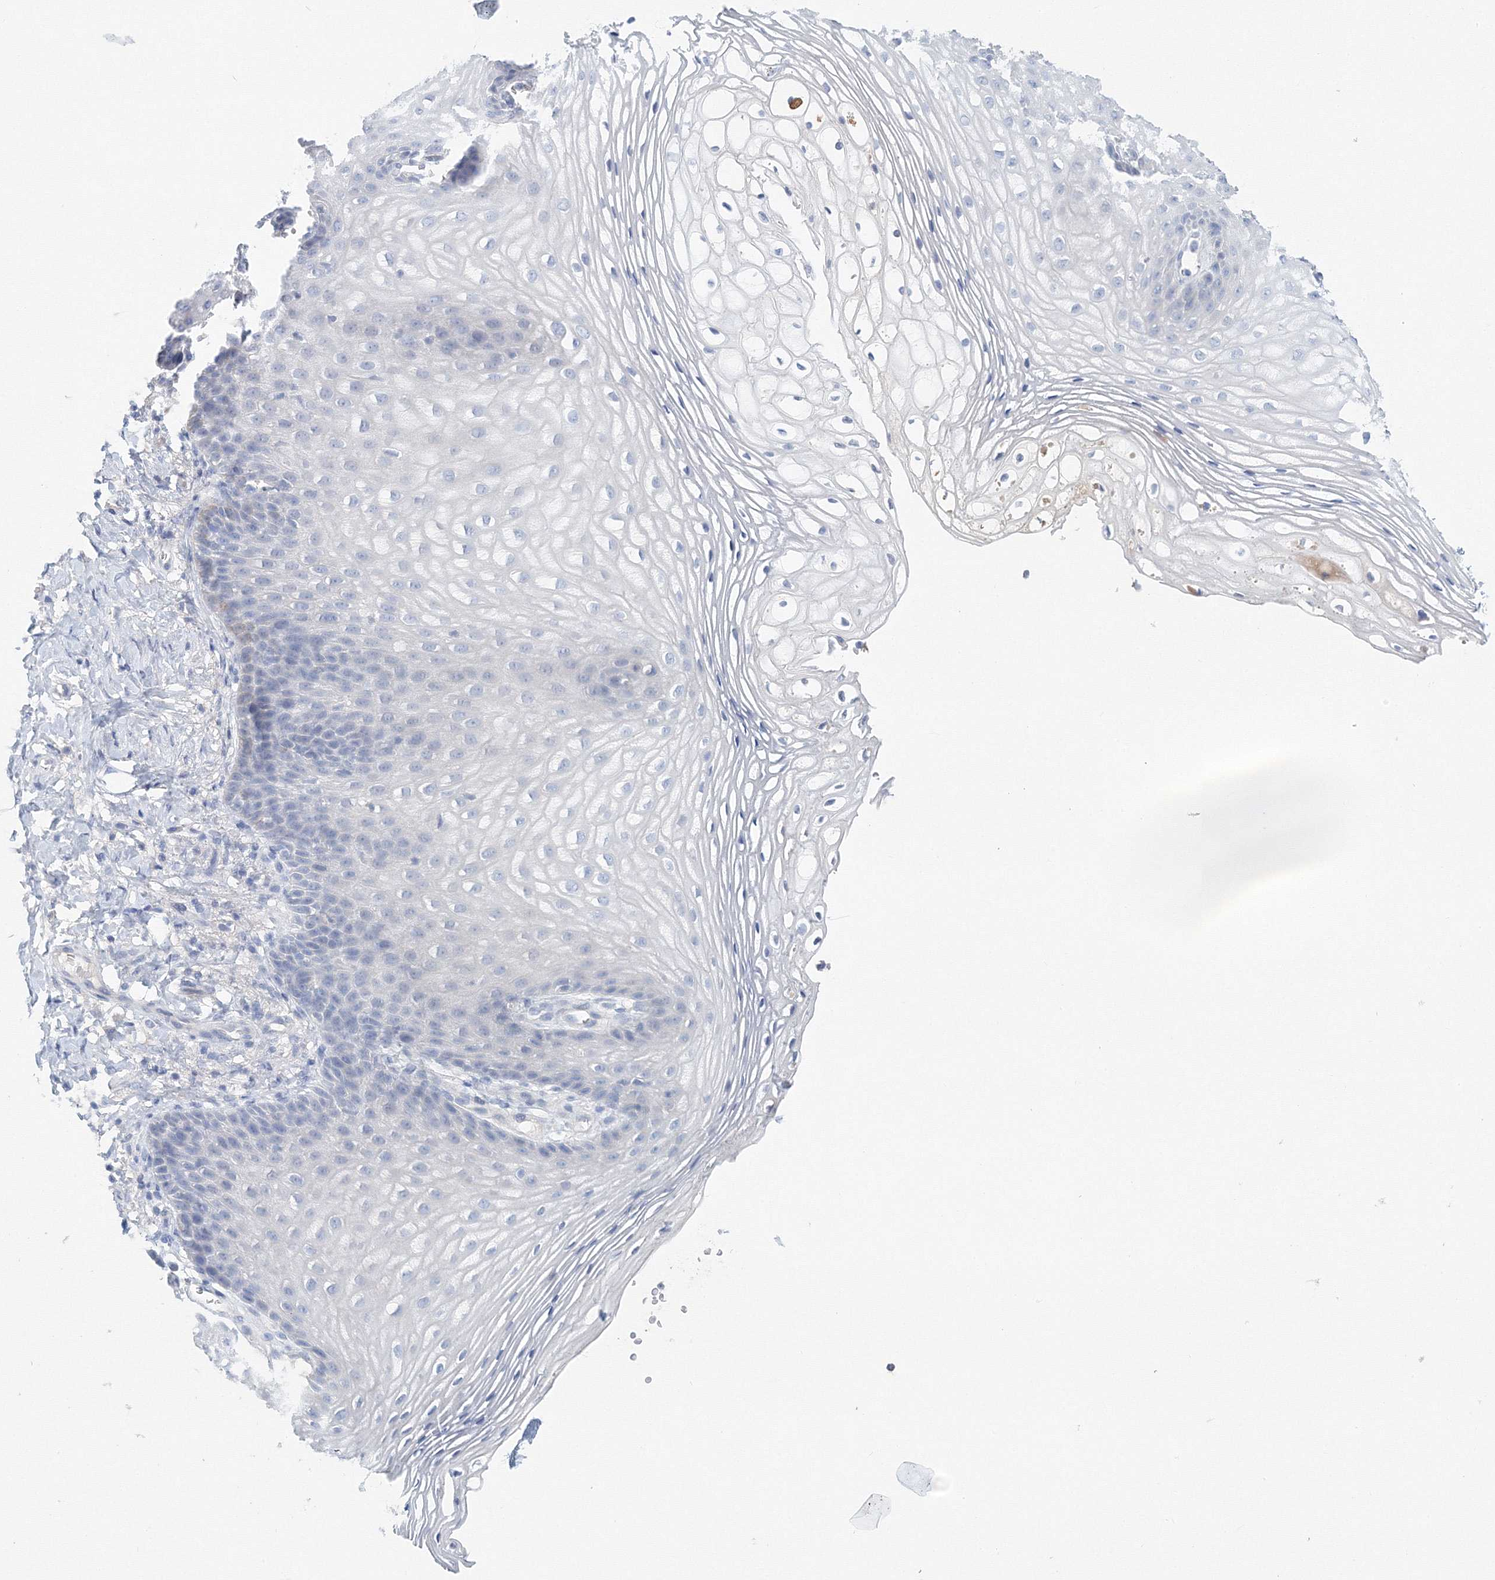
{"staining": {"intensity": "negative", "quantity": "none", "location": "none"}, "tissue": "vagina", "cell_type": "Squamous epithelial cells", "image_type": "normal", "snomed": [{"axis": "morphology", "description": "Normal tissue, NOS"}, {"axis": "topography", "description": "Vagina"}], "caption": "This histopathology image is of normal vagina stained with immunohistochemistry (IHC) to label a protein in brown with the nuclei are counter-stained blue. There is no staining in squamous epithelial cells. (DAB IHC with hematoxylin counter stain).", "gene": "LRRIQ4", "patient": {"sex": "female", "age": 60}}